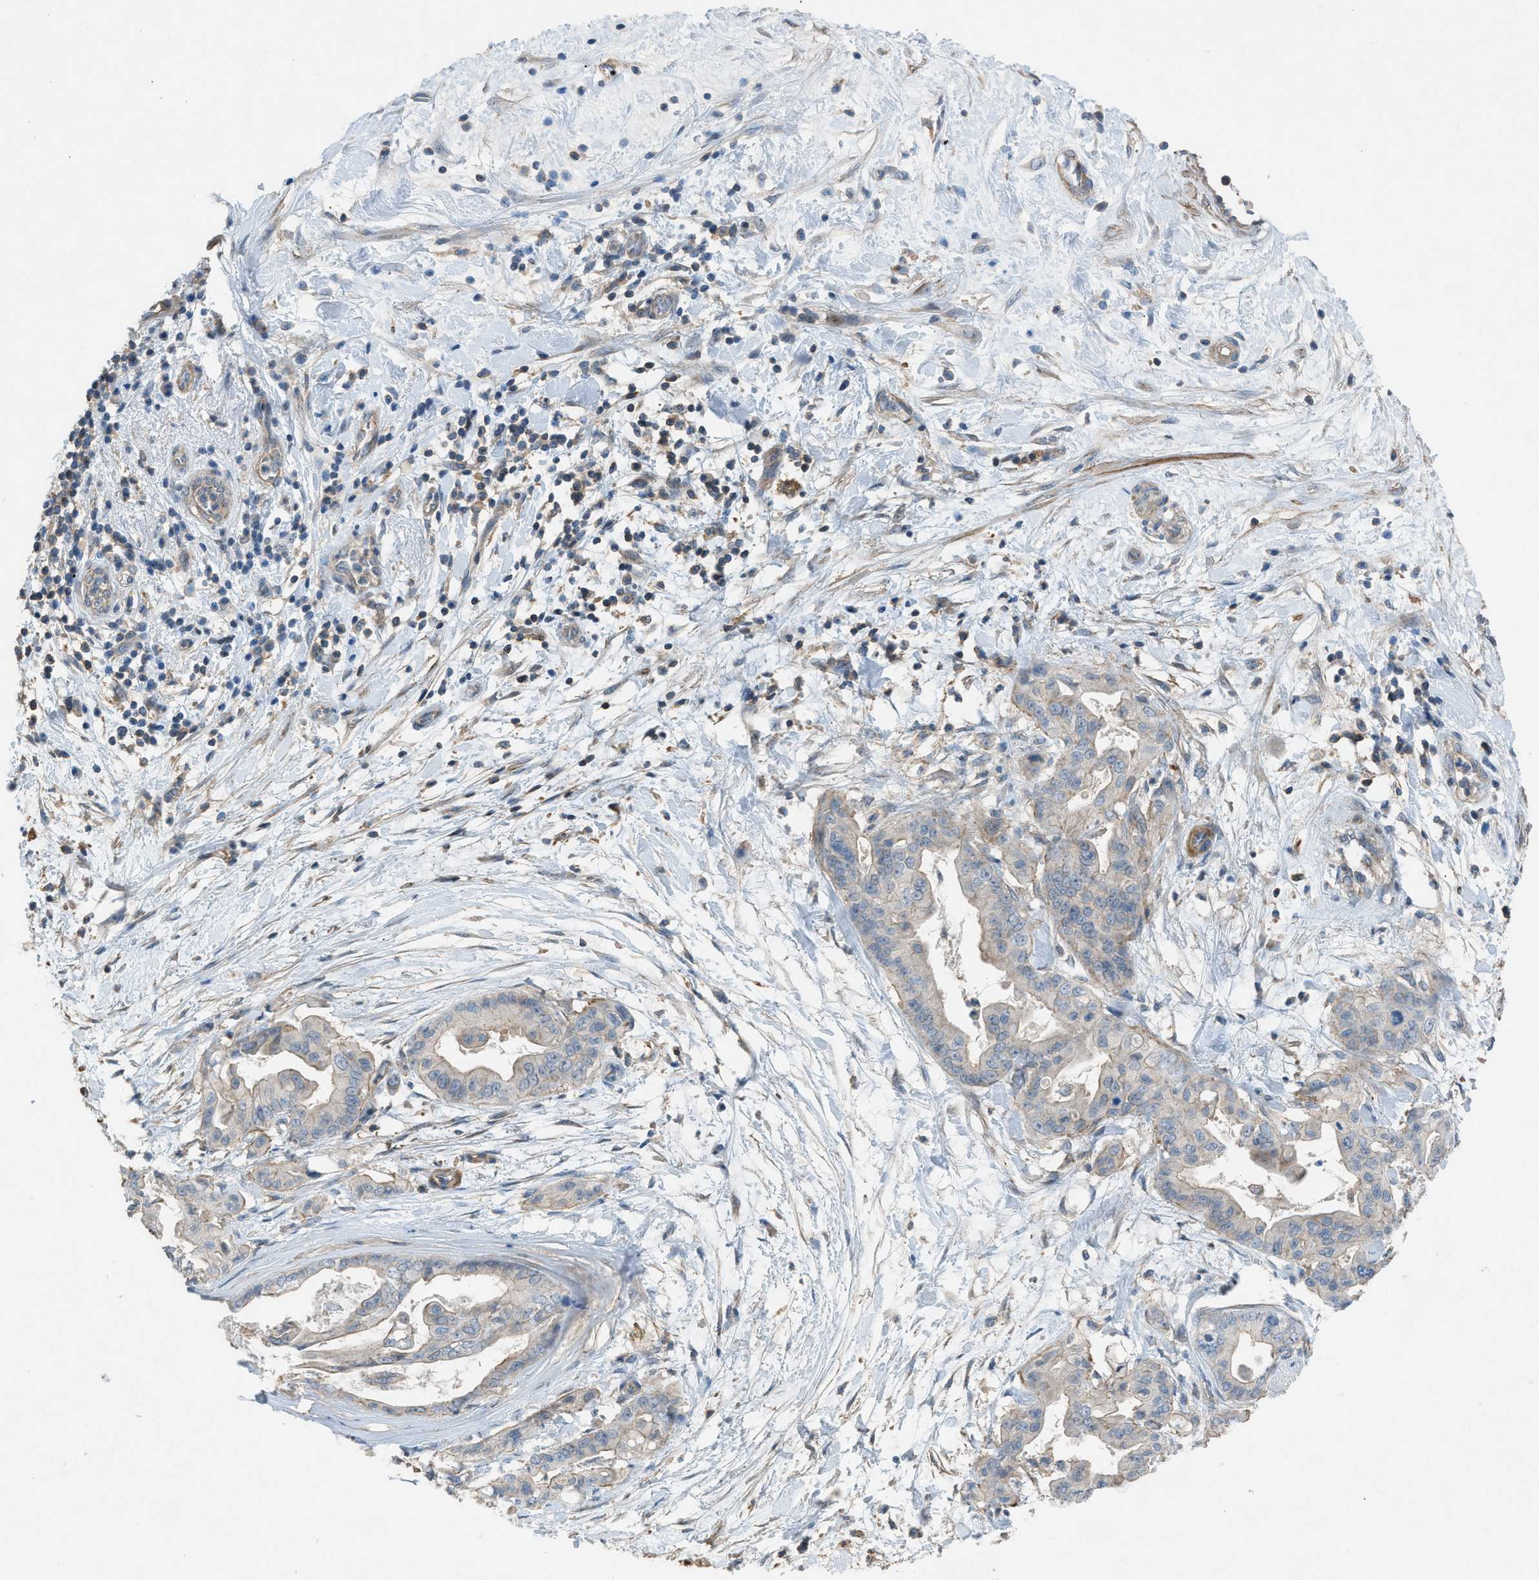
{"staining": {"intensity": "weak", "quantity": "<25%", "location": "cytoplasmic/membranous"}, "tissue": "pancreatic cancer", "cell_type": "Tumor cells", "image_type": "cancer", "snomed": [{"axis": "morphology", "description": "Adenocarcinoma, NOS"}, {"axis": "topography", "description": "Pancreas"}], "caption": "Immunohistochemistry of human pancreatic cancer (adenocarcinoma) exhibits no staining in tumor cells.", "gene": "NCK2", "patient": {"sex": "female", "age": 75}}